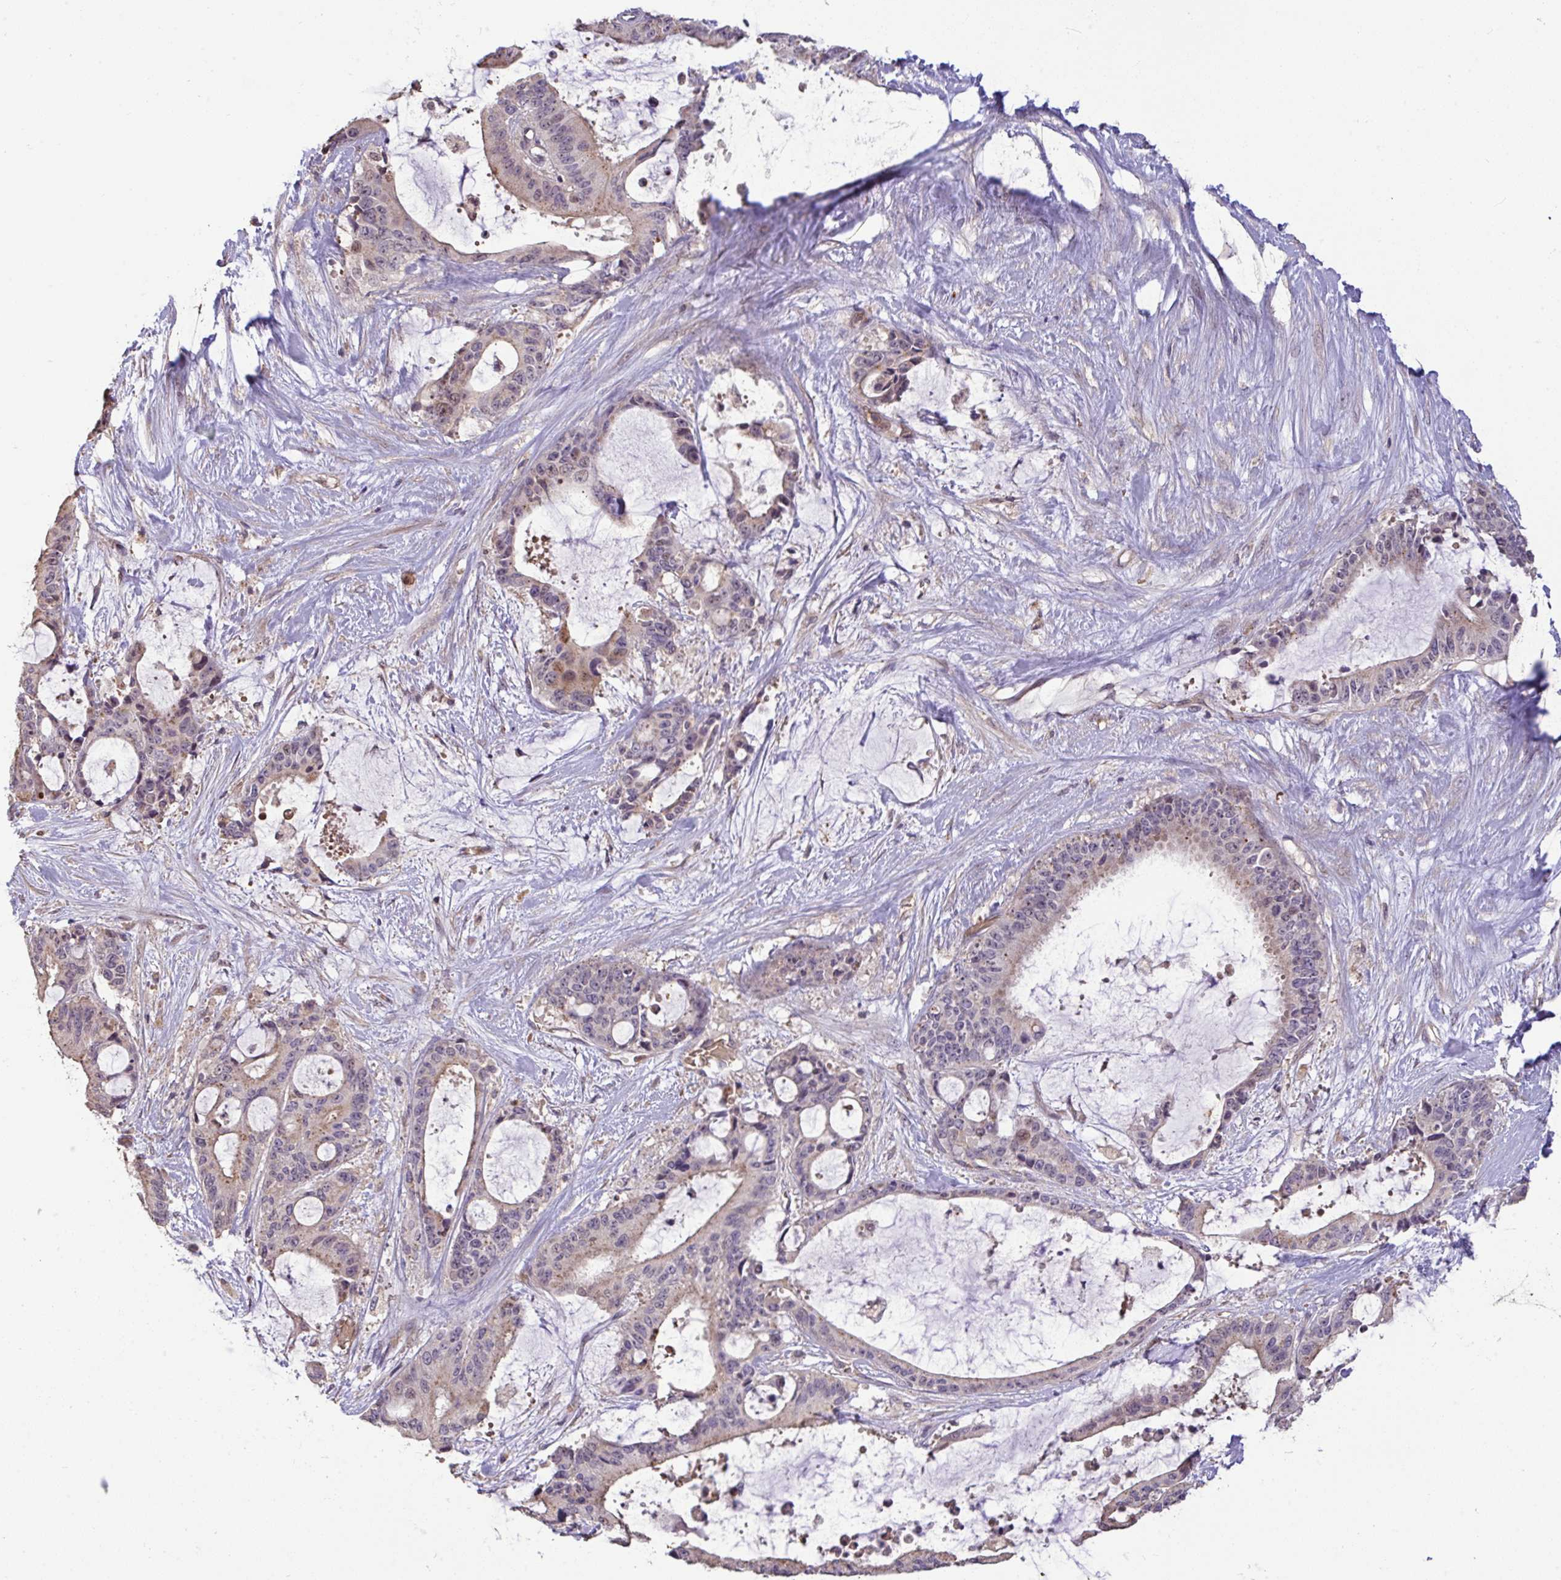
{"staining": {"intensity": "weak", "quantity": "<25%", "location": "cytoplasmic/membranous"}, "tissue": "liver cancer", "cell_type": "Tumor cells", "image_type": "cancer", "snomed": [{"axis": "morphology", "description": "Normal tissue, NOS"}, {"axis": "morphology", "description": "Cholangiocarcinoma"}, {"axis": "topography", "description": "Liver"}, {"axis": "topography", "description": "Peripheral nerve tissue"}], "caption": "Tumor cells show no significant protein expression in cholangiocarcinoma (liver).", "gene": "C1QTNF9B", "patient": {"sex": "female", "age": 73}}